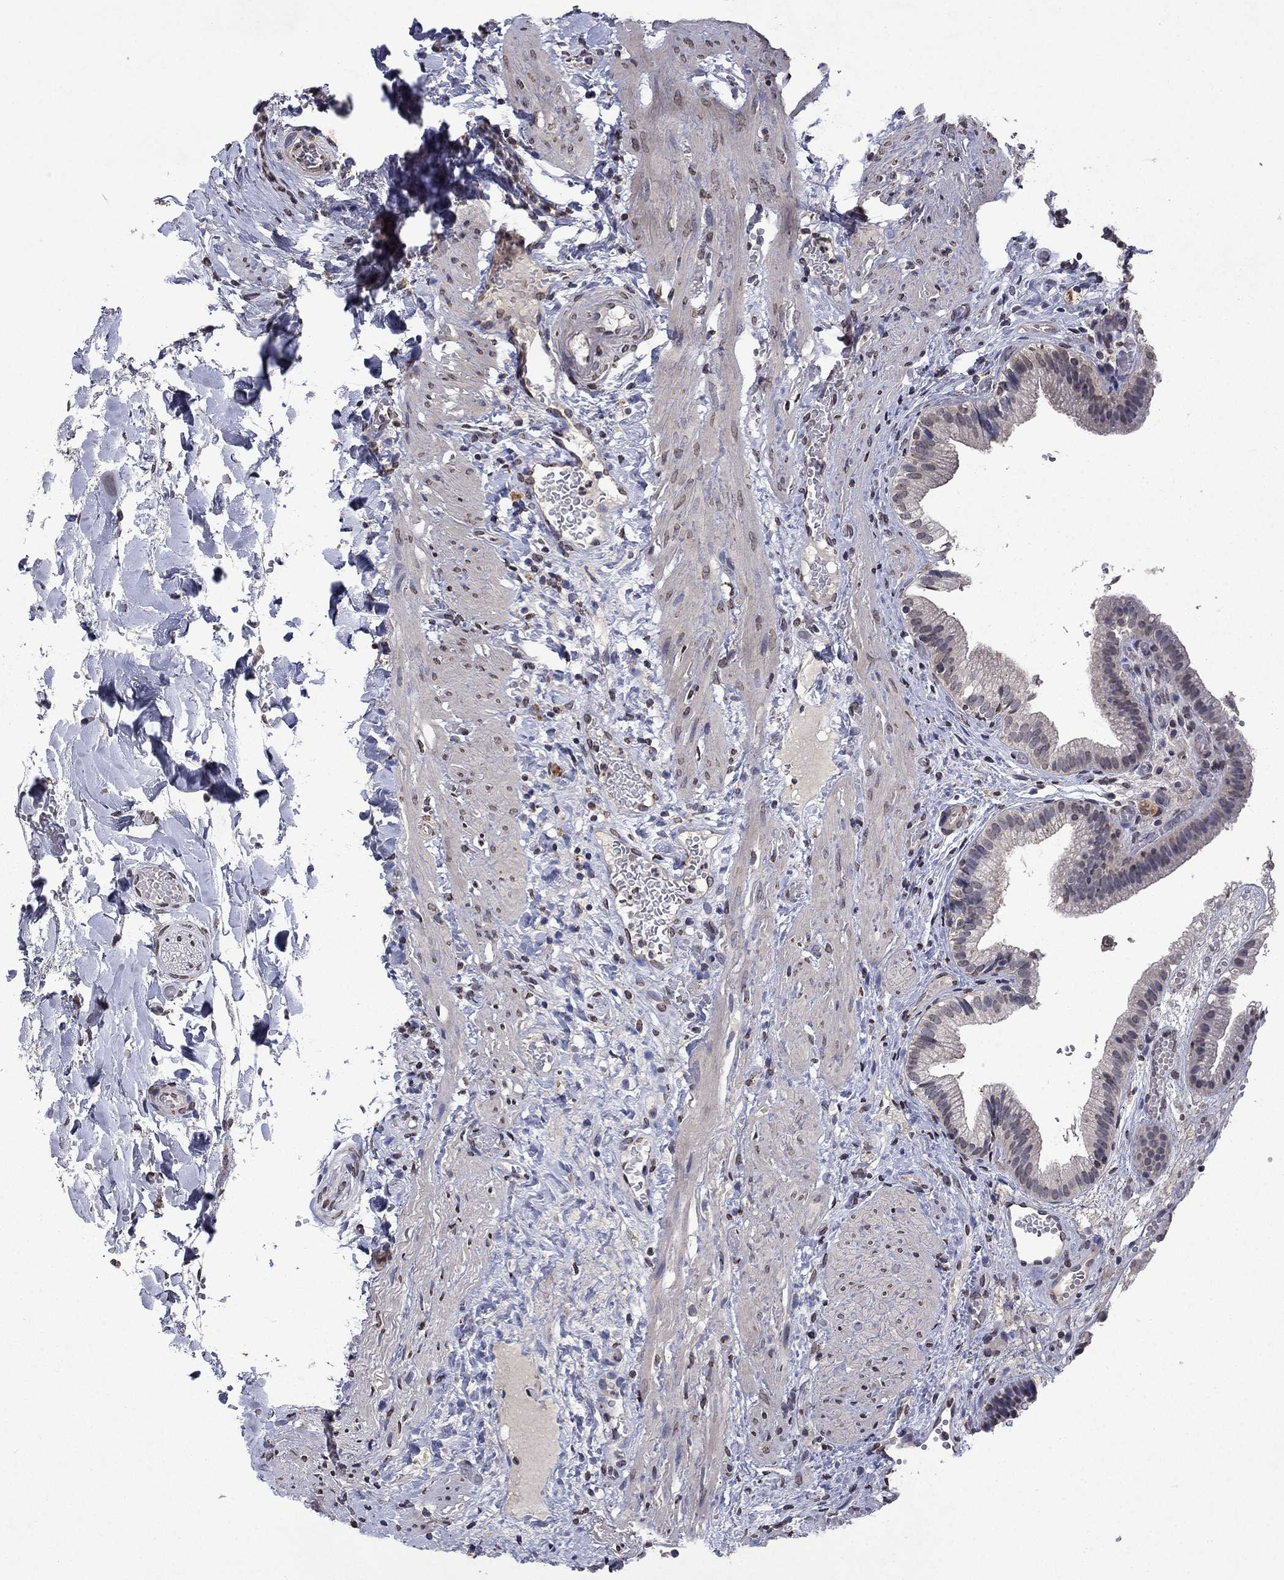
{"staining": {"intensity": "weak", "quantity": ">75%", "location": "cytoplasmic/membranous,nuclear"}, "tissue": "gallbladder", "cell_type": "Glandular cells", "image_type": "normal", "snomed": [{"axis": "morphology", "description": "Normal tissue, NOS"}, {"axis": "topography", "description": "Gallbladder"}], "caption": "Protein expression analysis of unremarkable gallbladder displays weak cytoplasmic/membranous,nuclear positivity in approximately >75% of glandular cells.", "gene": "TTC38", "patient": {"sex": "female", "age": 24}}